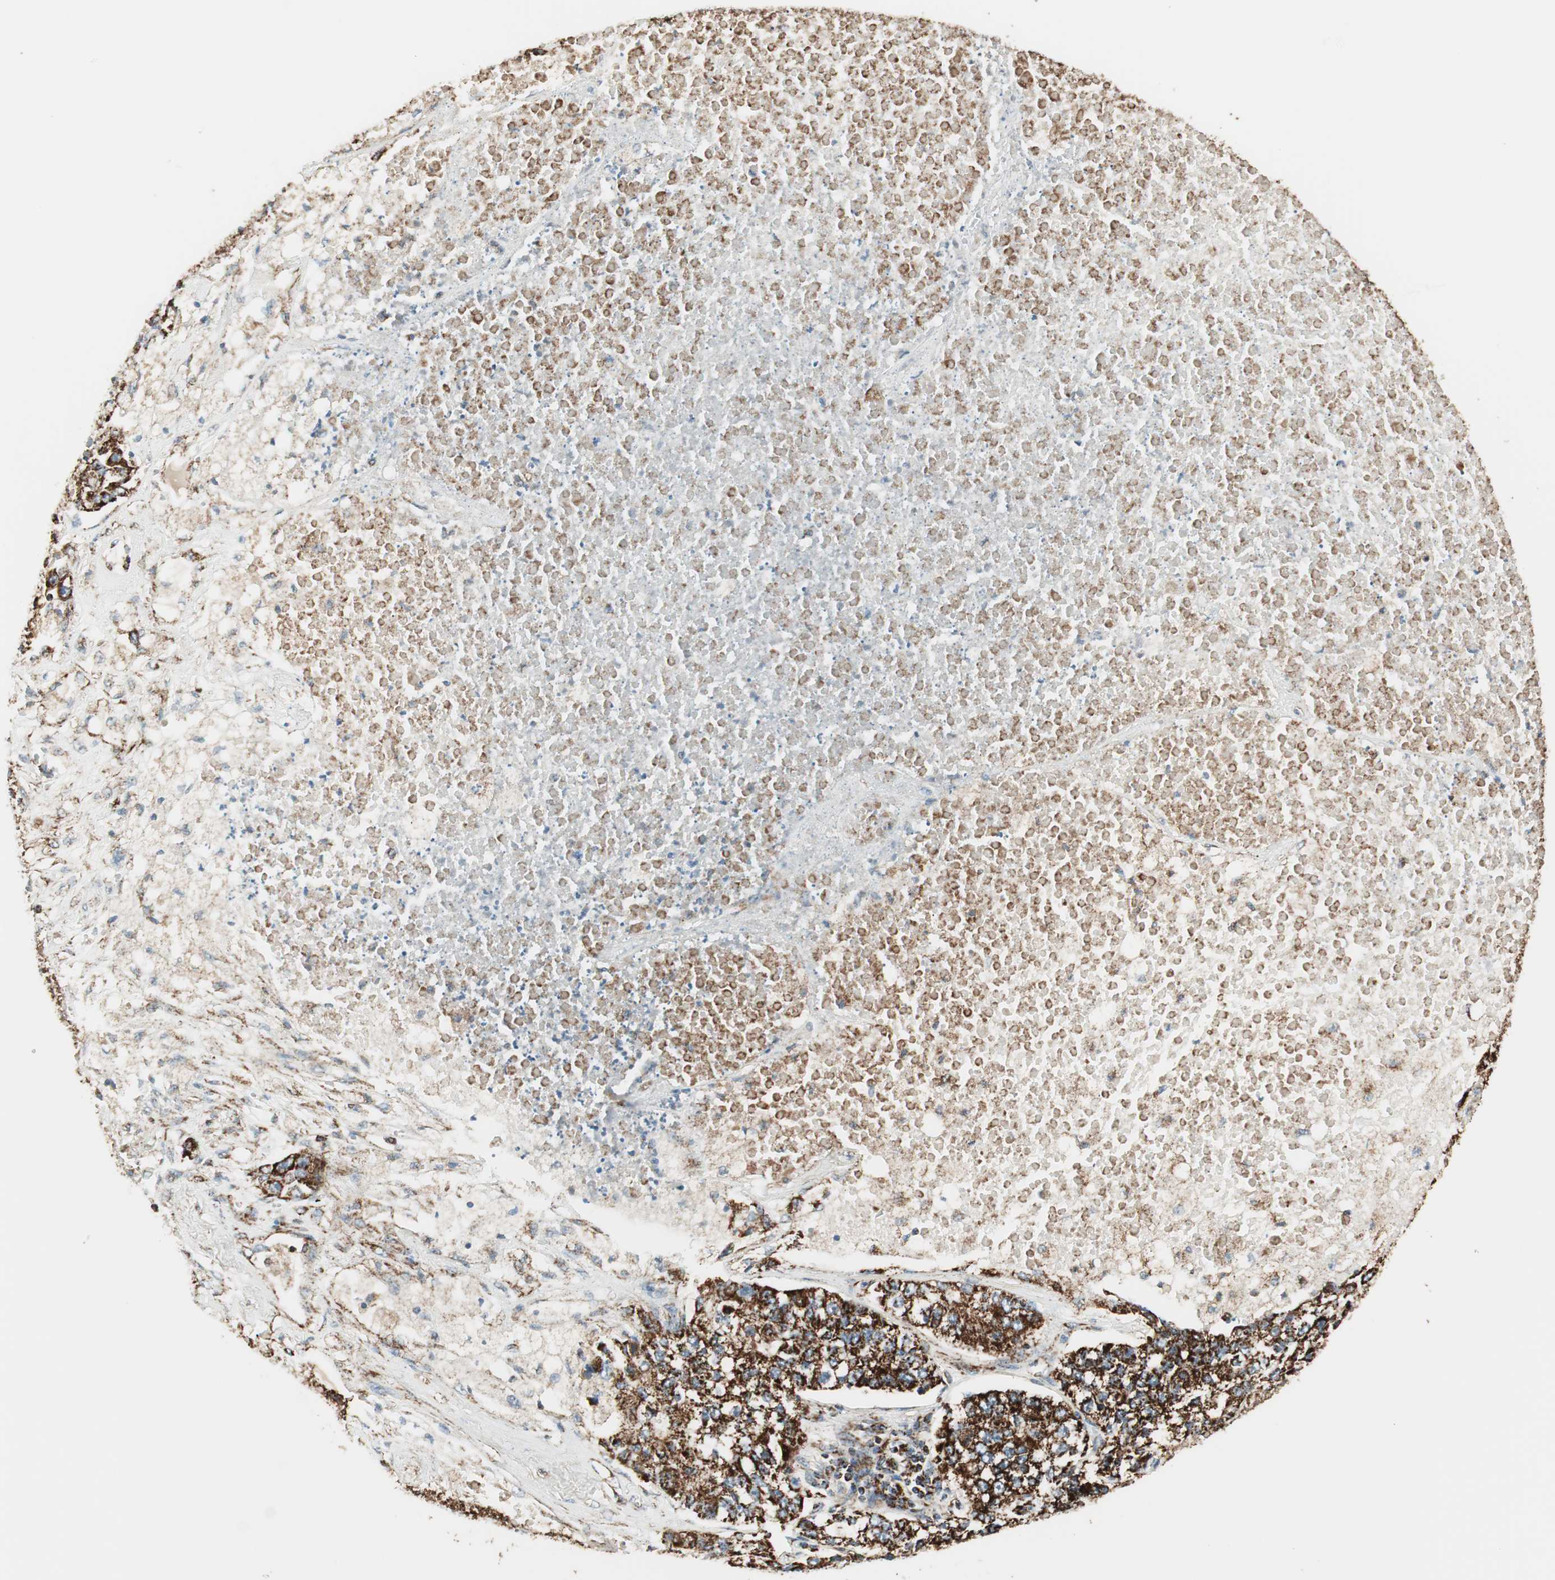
{"staining": {"intensity": "strong", "quantity": ">75%", "location": "cytoplasmic/membranous"}, "tissue": "lung cancer", "cell_type": "Tumor cells", "image_type": "cancer", "snomed": [{"axis": "morphology", "description": "Adenocarcinoma, NOS"}, {"axis": "topography", "description": "Lung"}], "caption": "Lung cancer (adenocarcinoma) stained with immunohistochemistry (IHC) shows strong cytoplasmic/membranous staining in about >75% of tumor cells.", "gene": "TOMM22", "patient": {"sex": "male", "age": 49}}